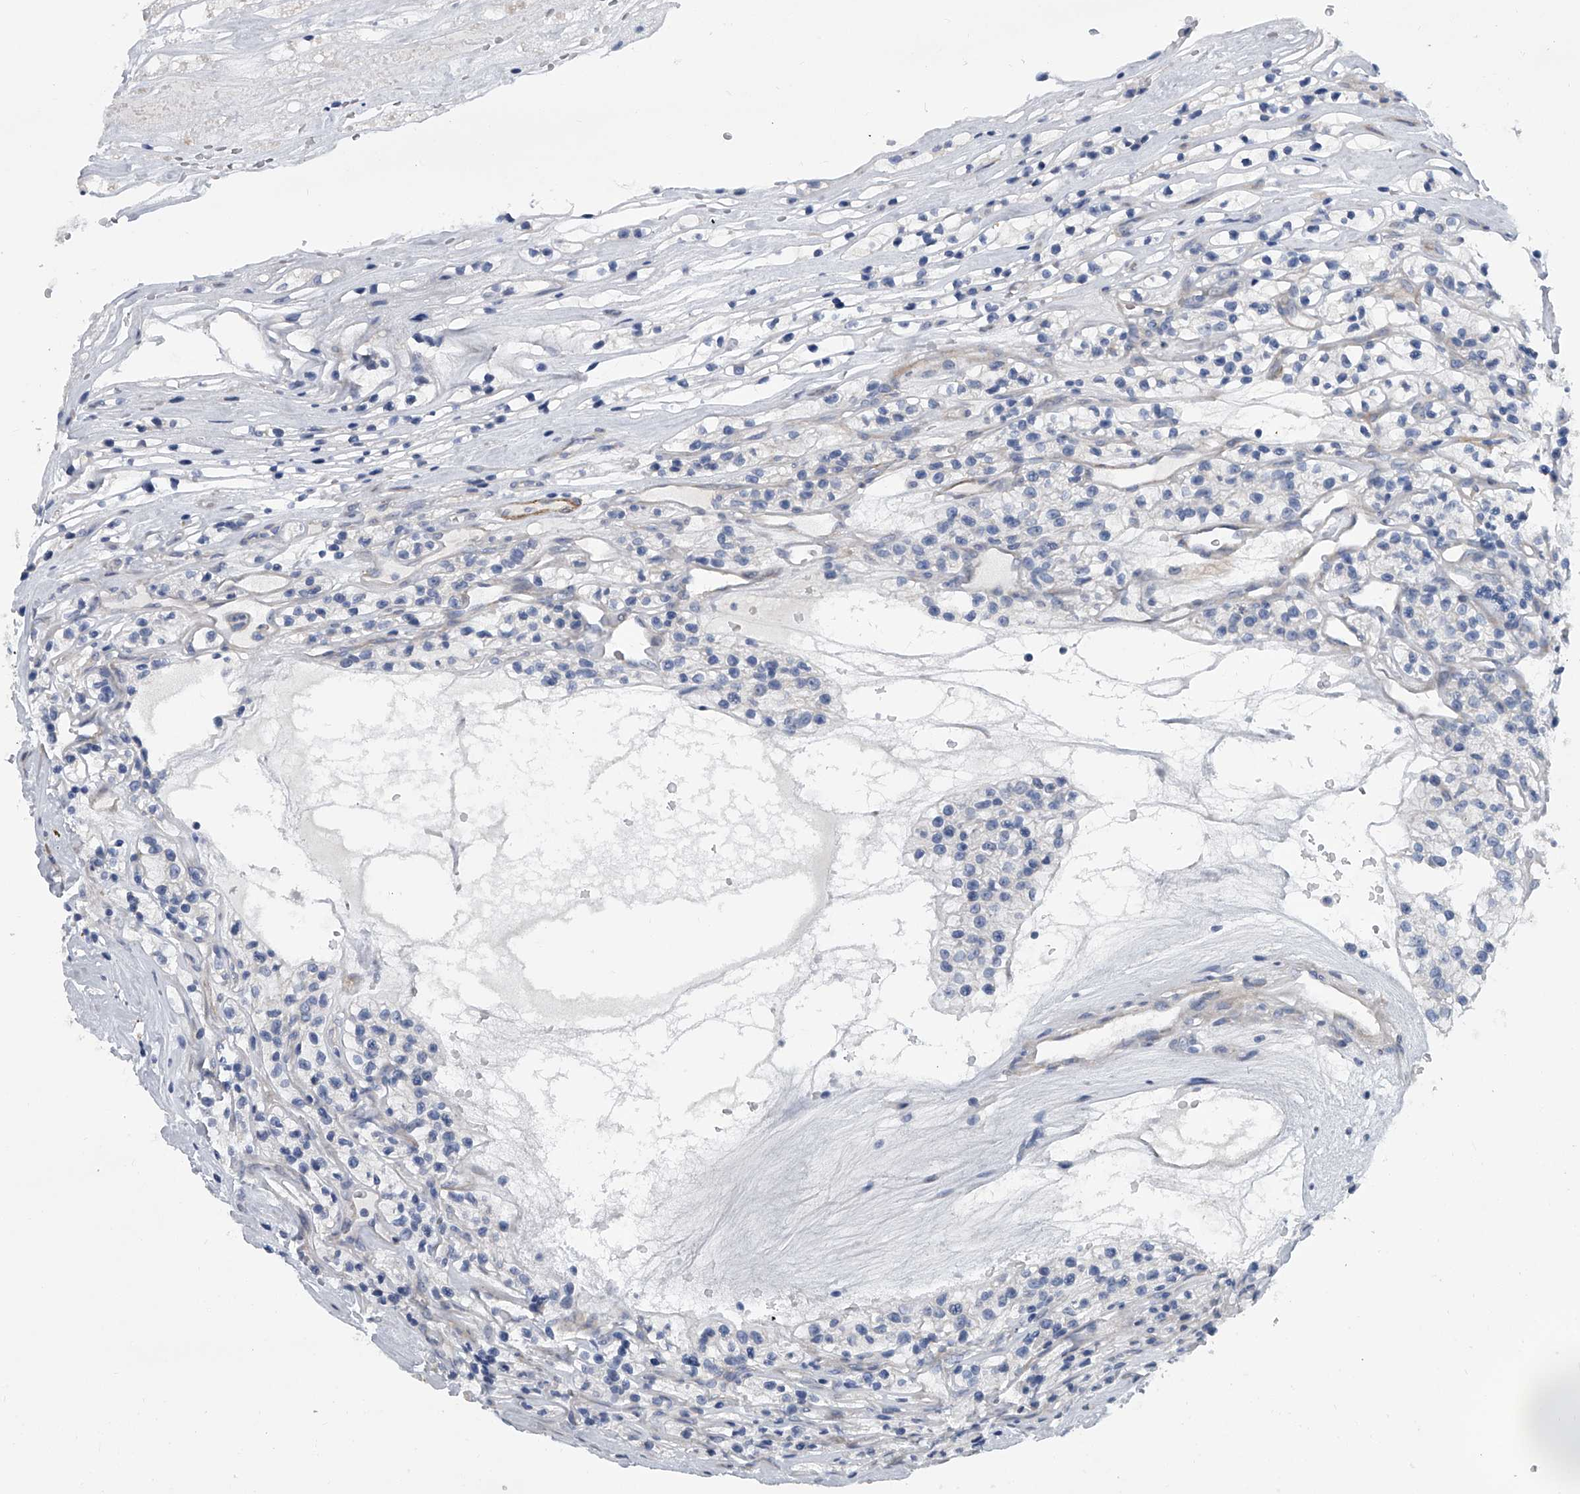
{"staining": {"intensity": "negative", "quantity": "none", "location": "none"}, "tissue": "renal cancer", "cell_type": "Tumor cells", "image_type": "cancer", "snomed": [{"axis": "morphology", "description": "Adenocarcinoma, NOS"}, {"axis": "topography", "description": "Kidney"}], "caption": "This is a photomicrograph of IHC staining of adenocarcinoma (renal), which shows no expression in tumor cells.", "gene": "ALG14", "patient": {"sex": "female", "age": 57}}